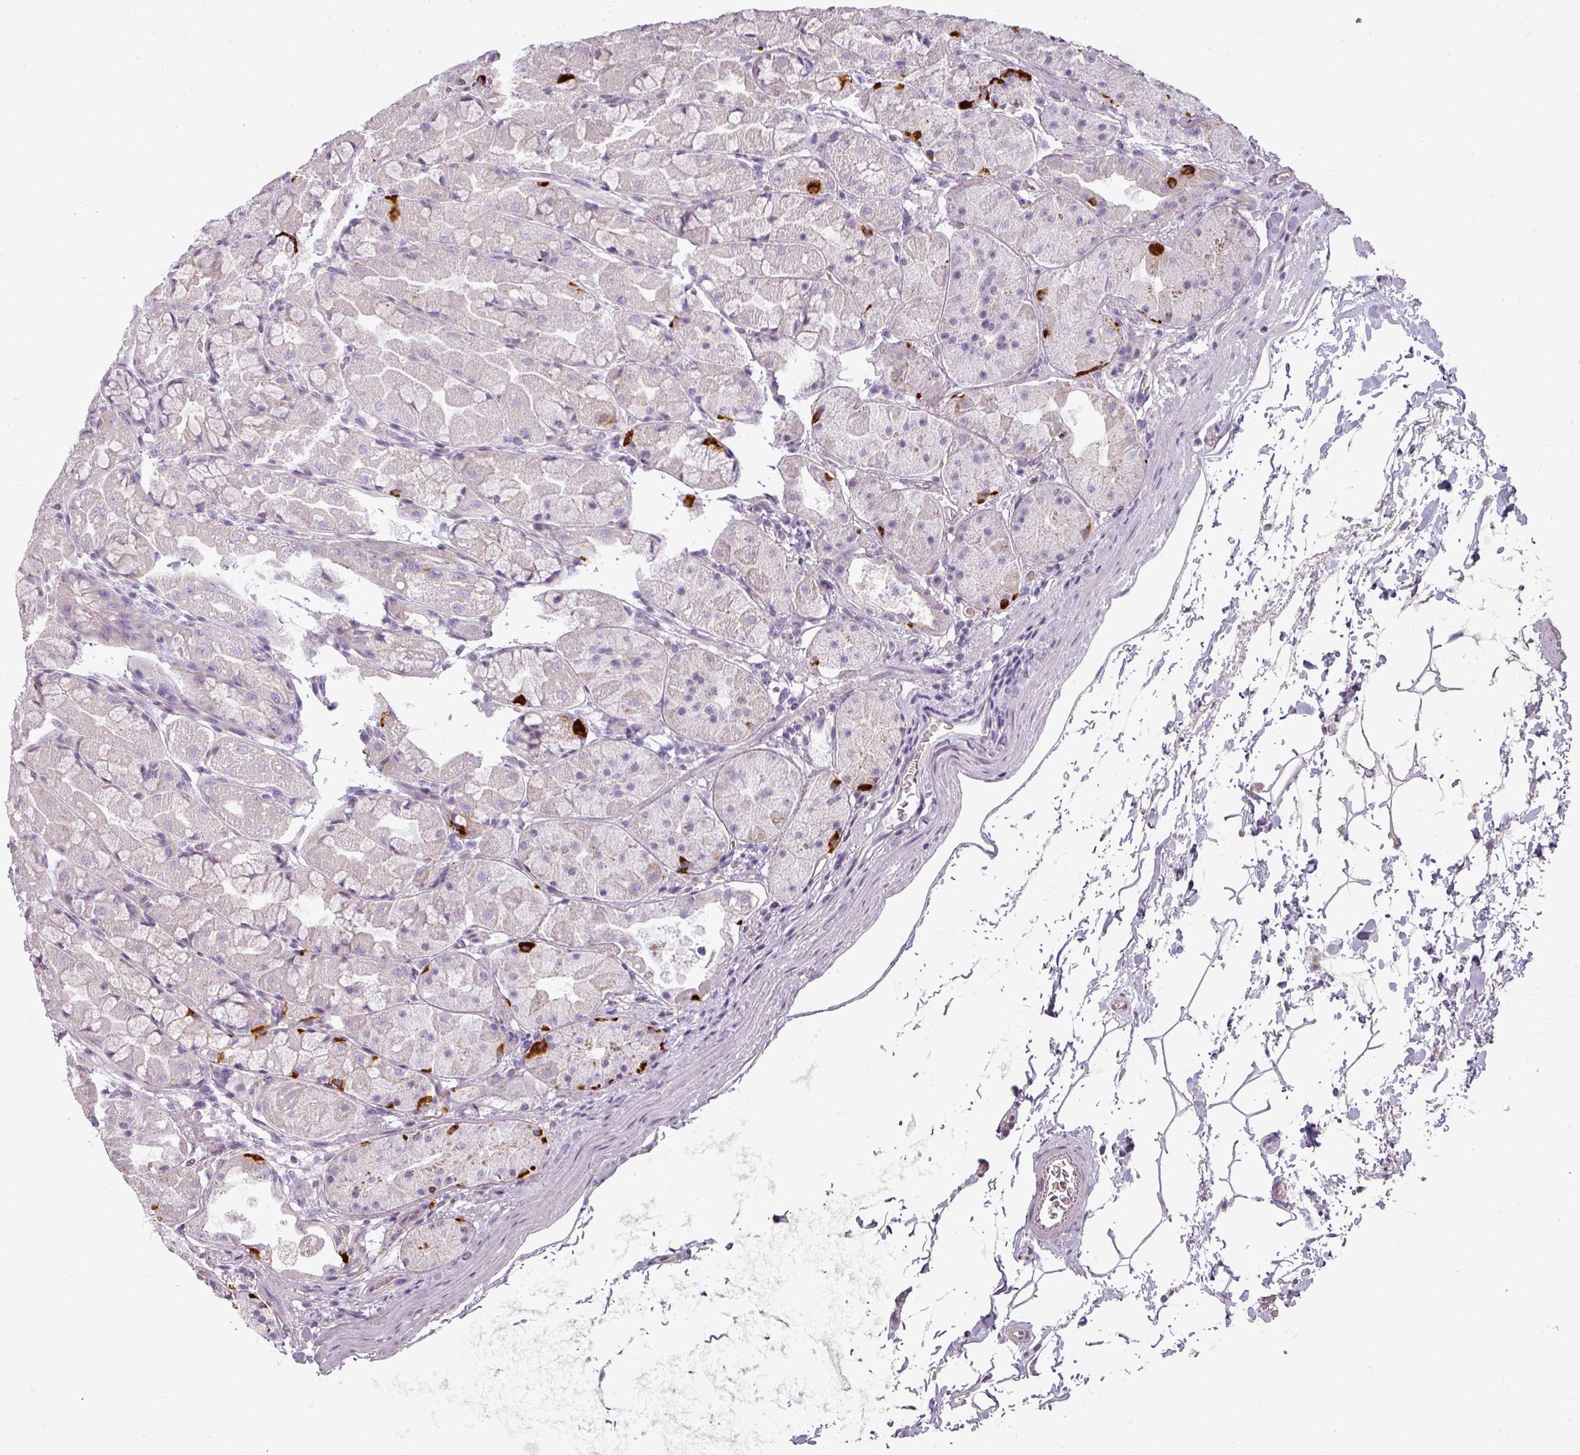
{"staining": {"intensity": "strong", "quantity": "<25%", "location": "cytoplasmic/membranous"}, "tissue": "stomach", "cell_type": "Glandular cells", "image_type": "normal", "snomed": [{"axis": "morphology", "description": "Normal tissue, NOS"}, {"axis": "topography", "description": "Stomach"}], "caption": "The micrograph reveals staining of benign stomach, revealing strong cytoplasmic/membranous protein staining (brown color) within glandular cells.", "gene": "ASB1", "patient": {"sex": "male", "age": 57}}